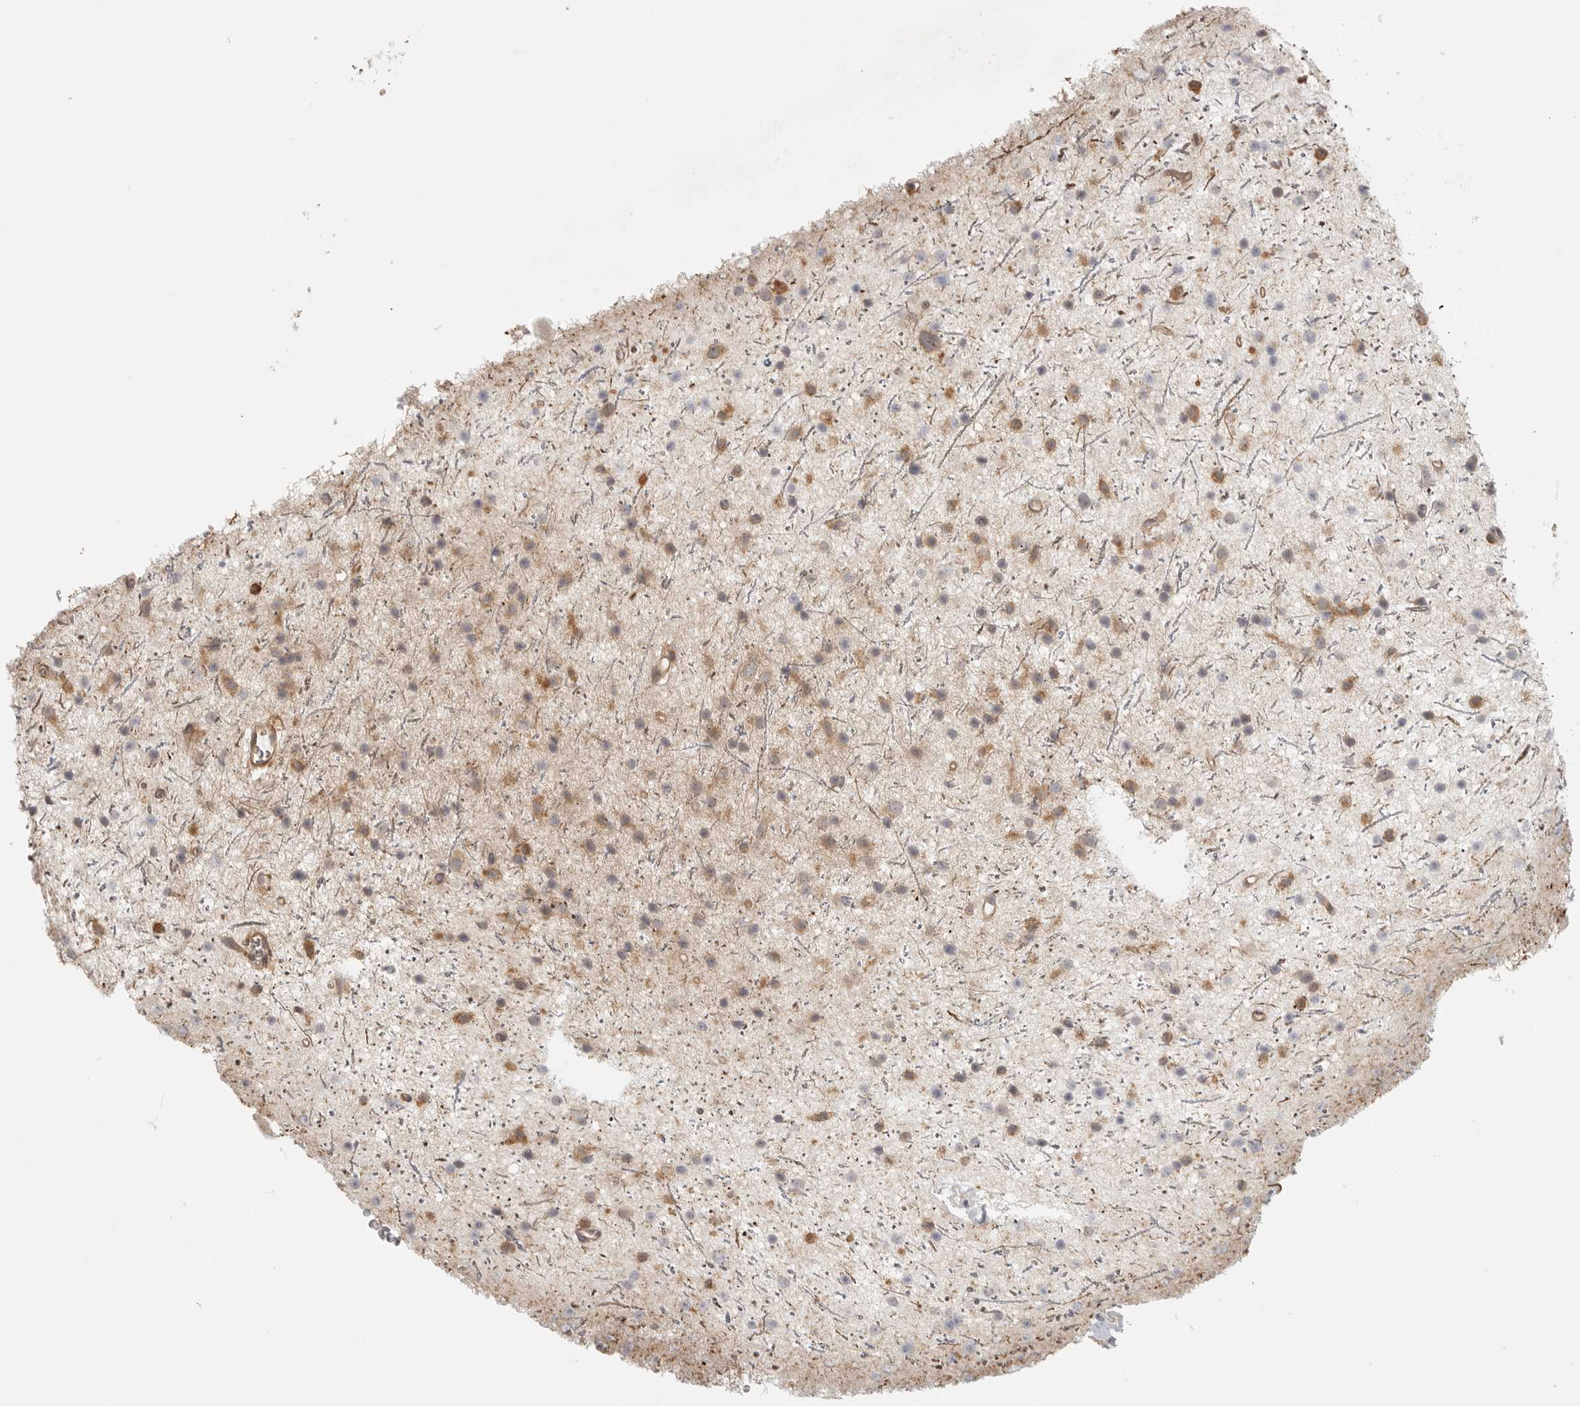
{"staining": {"intensity": "weak", "quantity": ">75%", "location": "cytoplasmic/membranous"}, "tissue": "glioma", "cell_type": "Tumor cells", "image_type": "cancer", "snomed": [{"axis": "morphology", "description": "Glioma, malignant, Low grade"}, {"axis": "topography", "description": "Cerebral cortex"}], "caption": "Protein staining demonstrates weak cytoplasmic/membranous positivity in approximately >75% of tumor cells in glioma.", "gene": "DBNL", "patient": {"sex": "female", "age": 39}}